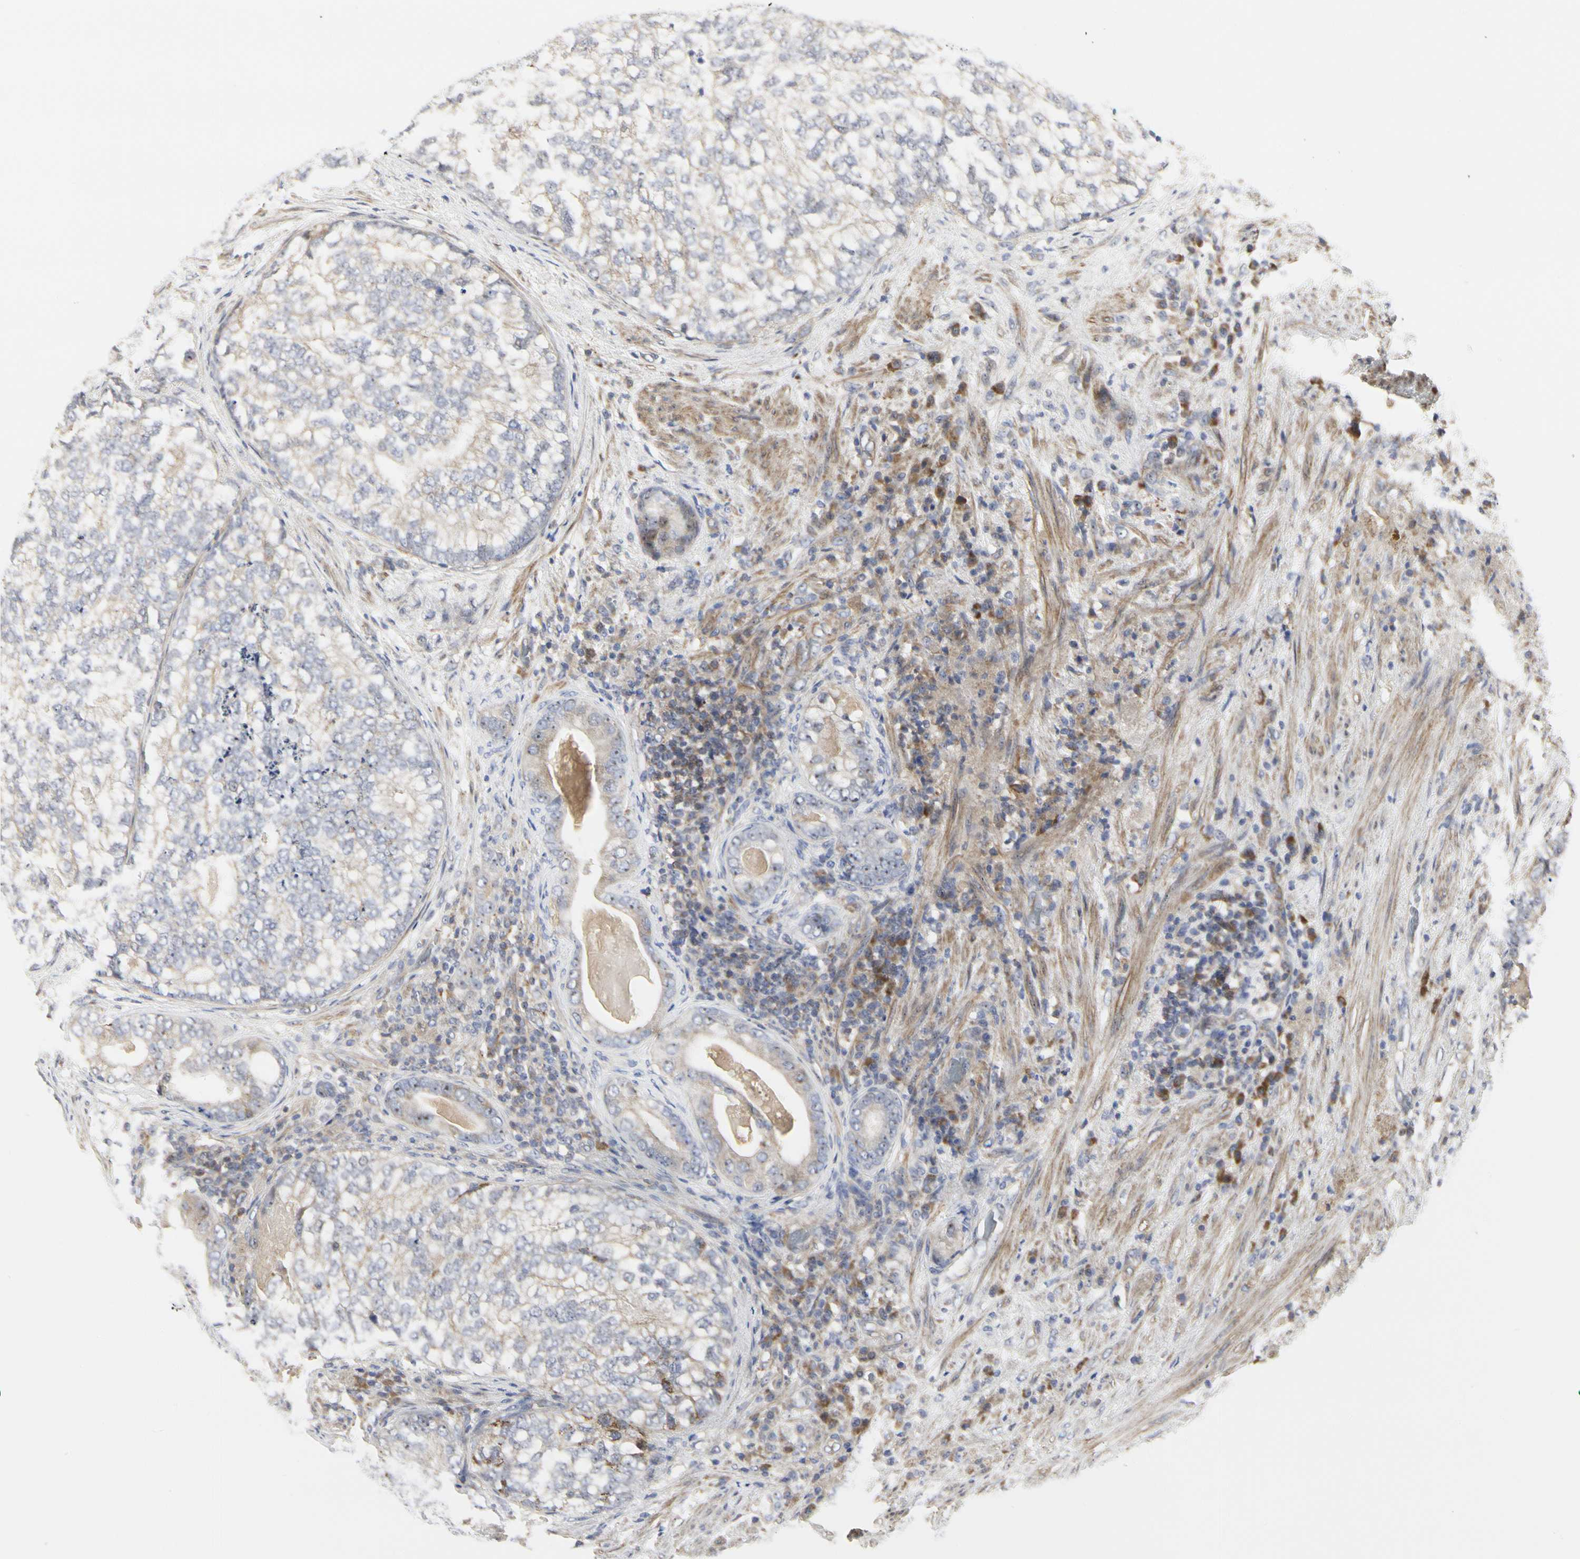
{"staining": {"intensity": "weak", "quantity": "<25%", "location": "cytoplasmic/membranous"}, "tissue": "prostate cancer", "cell_type": "Tumor cells", "image_type": "cancer", "snomed": [{"axis": "morphology", "description": "Adenocarcinoma, High grade"}, {"axis": "topography", "description": "Prostate"}], "caption": "Immunohistochemical staining of prostate high-grade adenocarcinoma displays no significant expression in tumor cells.", "gene": "SHANK2", "patient": {"sex": "male", "age": 66}}